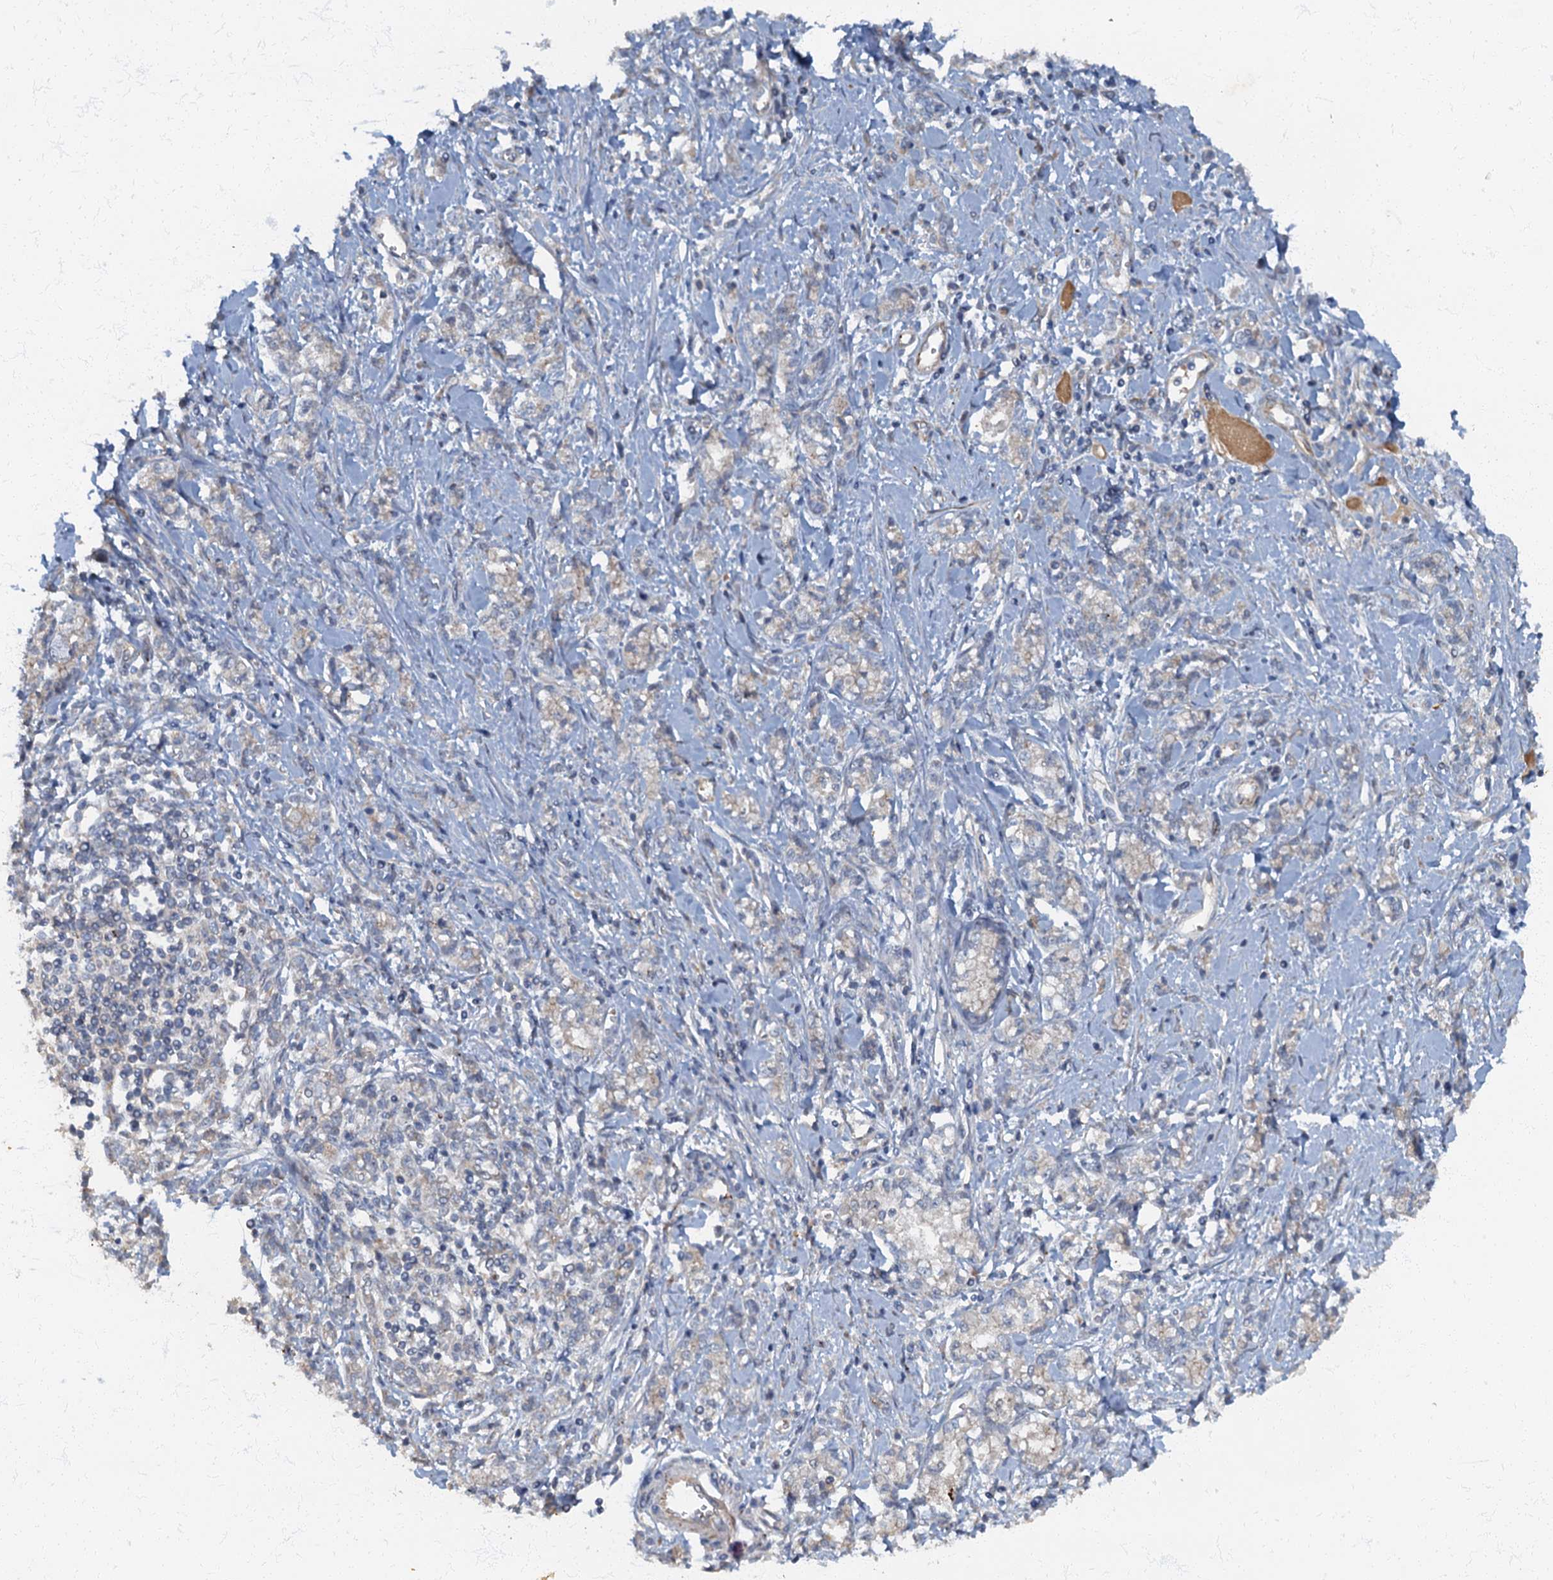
{"staining": {"intensity": "negative", "quantity": "none", "location": "none"}, "tissue": "stomach cancer", "cell_type": "Tumor cells", "image_type": "cancer", "snomed": [{"axis": "morphology", "description": "Adenocarcinoma, NOS"}, {"axis": "topography", "description": "Stomach"}], "caption": "Immunohistochemical staining of stomach cancer (adenocarcinoma) reveals no significant expression in tumor cells. The staining was performed using DAB (3,3'-diaminobenzidine) to visualize the protein expression in brown, while the nuclei were stained in blue with hematoxylin (Magnification: 20x).", "gene": "ARL11", "patient": {"sex": "female", "age": 76}}